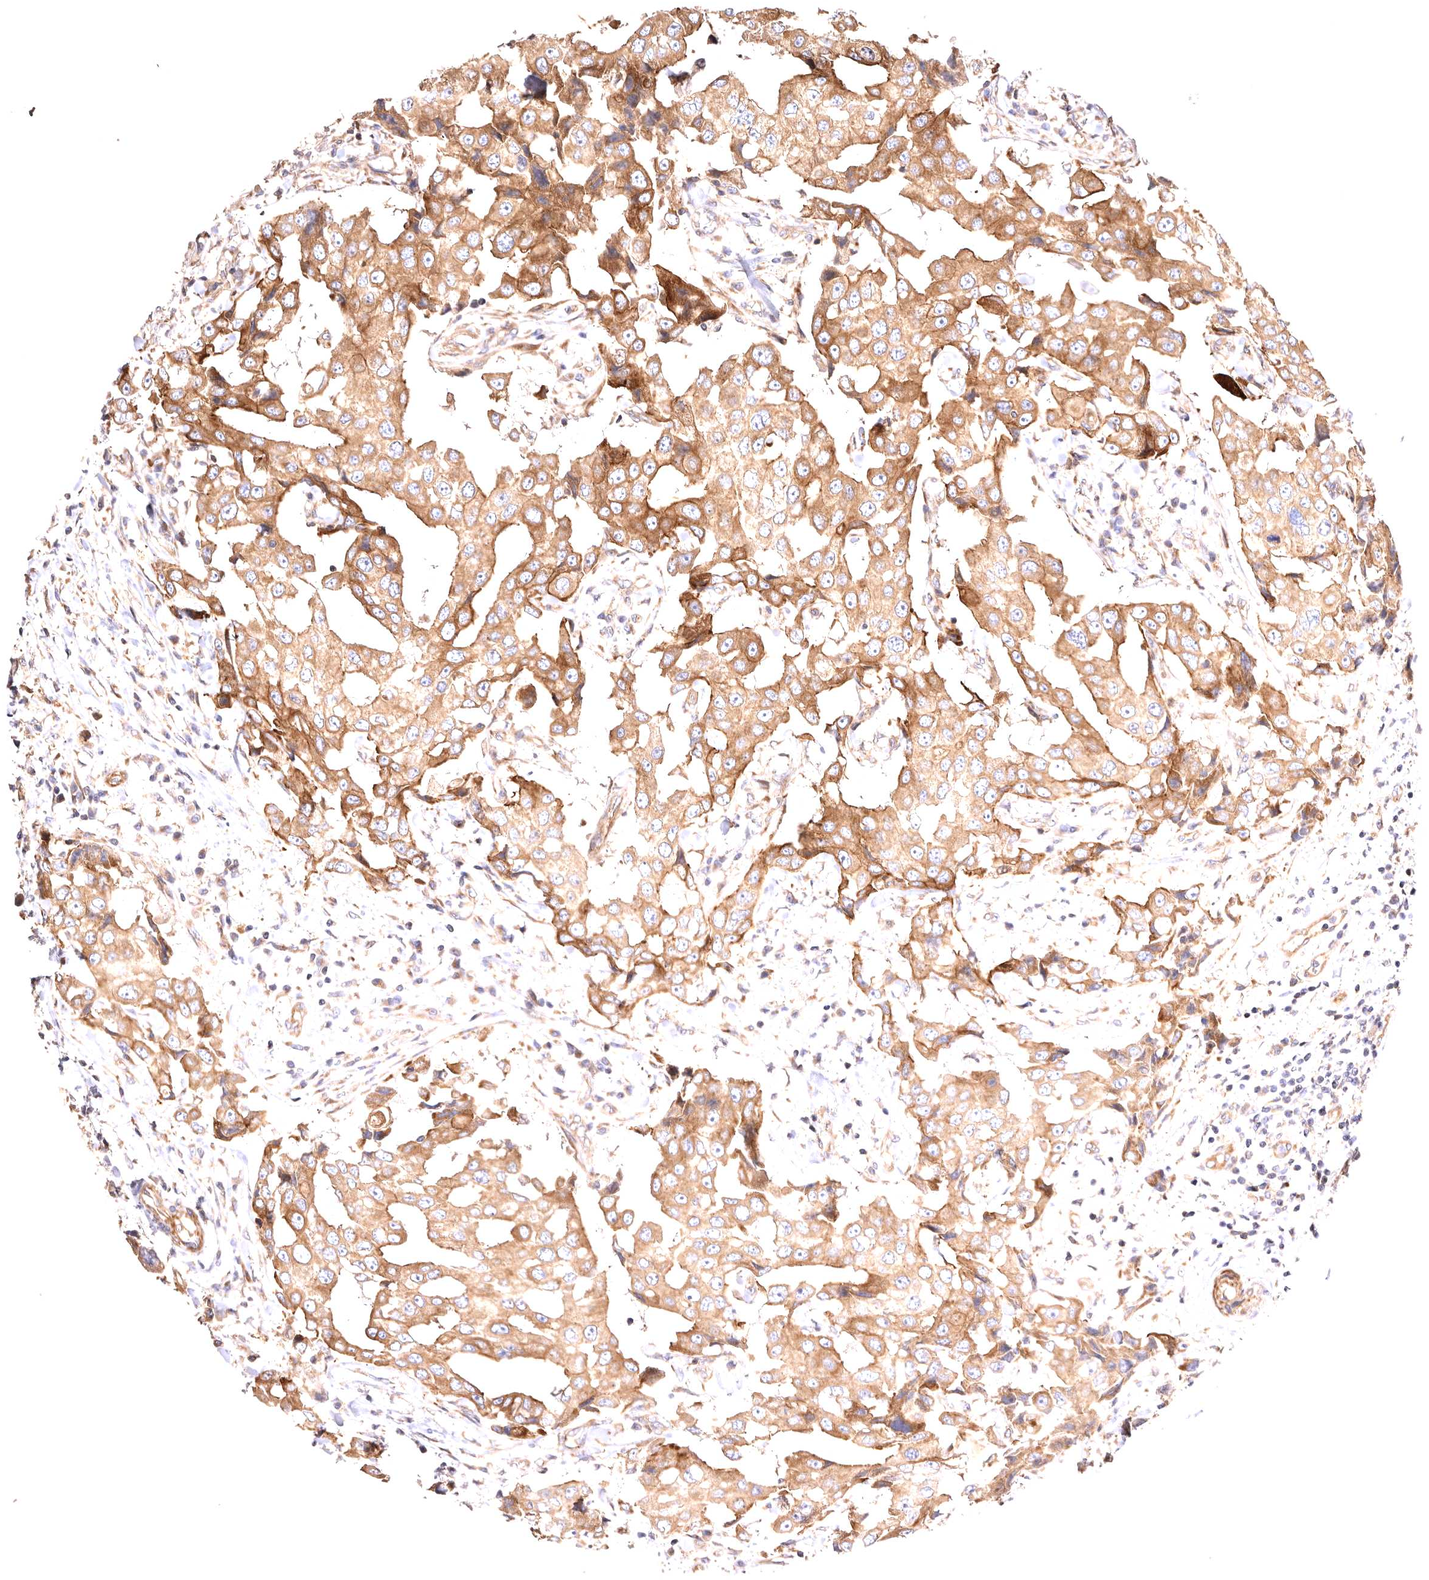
{"staining": {"intensity": "moderate", "quantity": ">75%", "location": "cytoplasmic/membranous"}, "tissue": "breast cancer", "cell_type": "Tumor cells", "image_type": "cancer", "snomed": [{"axis": "morphology", "description": "Duct carcinoma"}, {"axis": "topography", "description": "Breast"}], "caption": "The image displays immunohistochemical staining of breast cancer (infiltrating ductal carcinoma). There is moderate cytoplasmic/membranous positivity is present in approximately >75% of tumor cells.", "gene": "VPS45", "patient": {"sex": "female", "age": 27}}